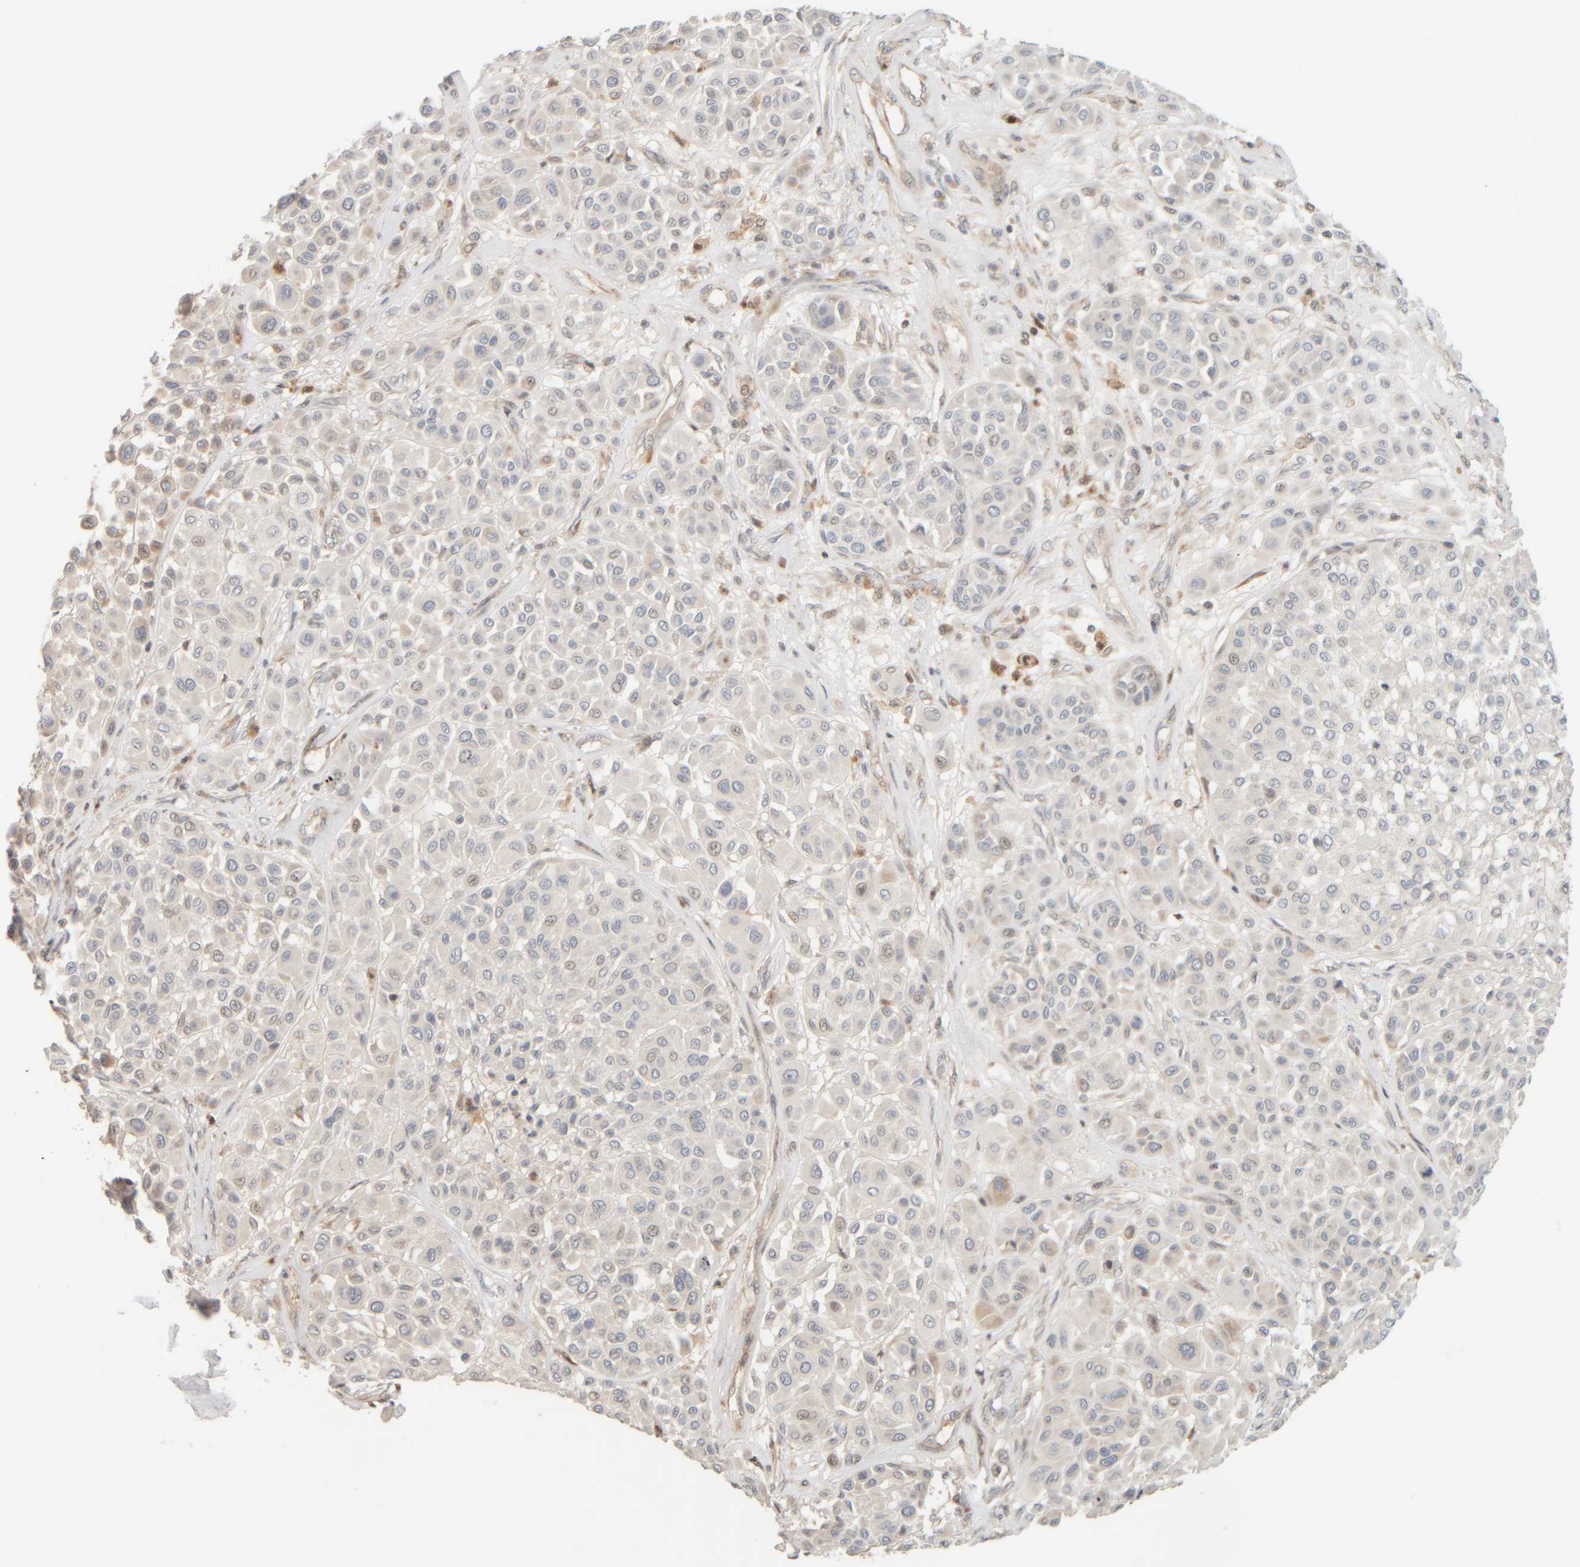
{"staining": {"intensity": "negative", "quantity": "none", "location": "none"}, "tissue": "melanoma", "cell_type": "Tumor cells", "image_type": "cancer", "snomed": [{"axis": "morphology", "description": "Malignant melanoma, Metastatic site"}, {"axis": "topography", "description": "Soft tissue"}], "caption": "This is an immunohistochemistry image of human malignant melanoma (metastatic site). There is no positivity in tumor cells.", "gene": "PTGES3L-AARSD1", "patient": {"sex": "male", "age": 41}}